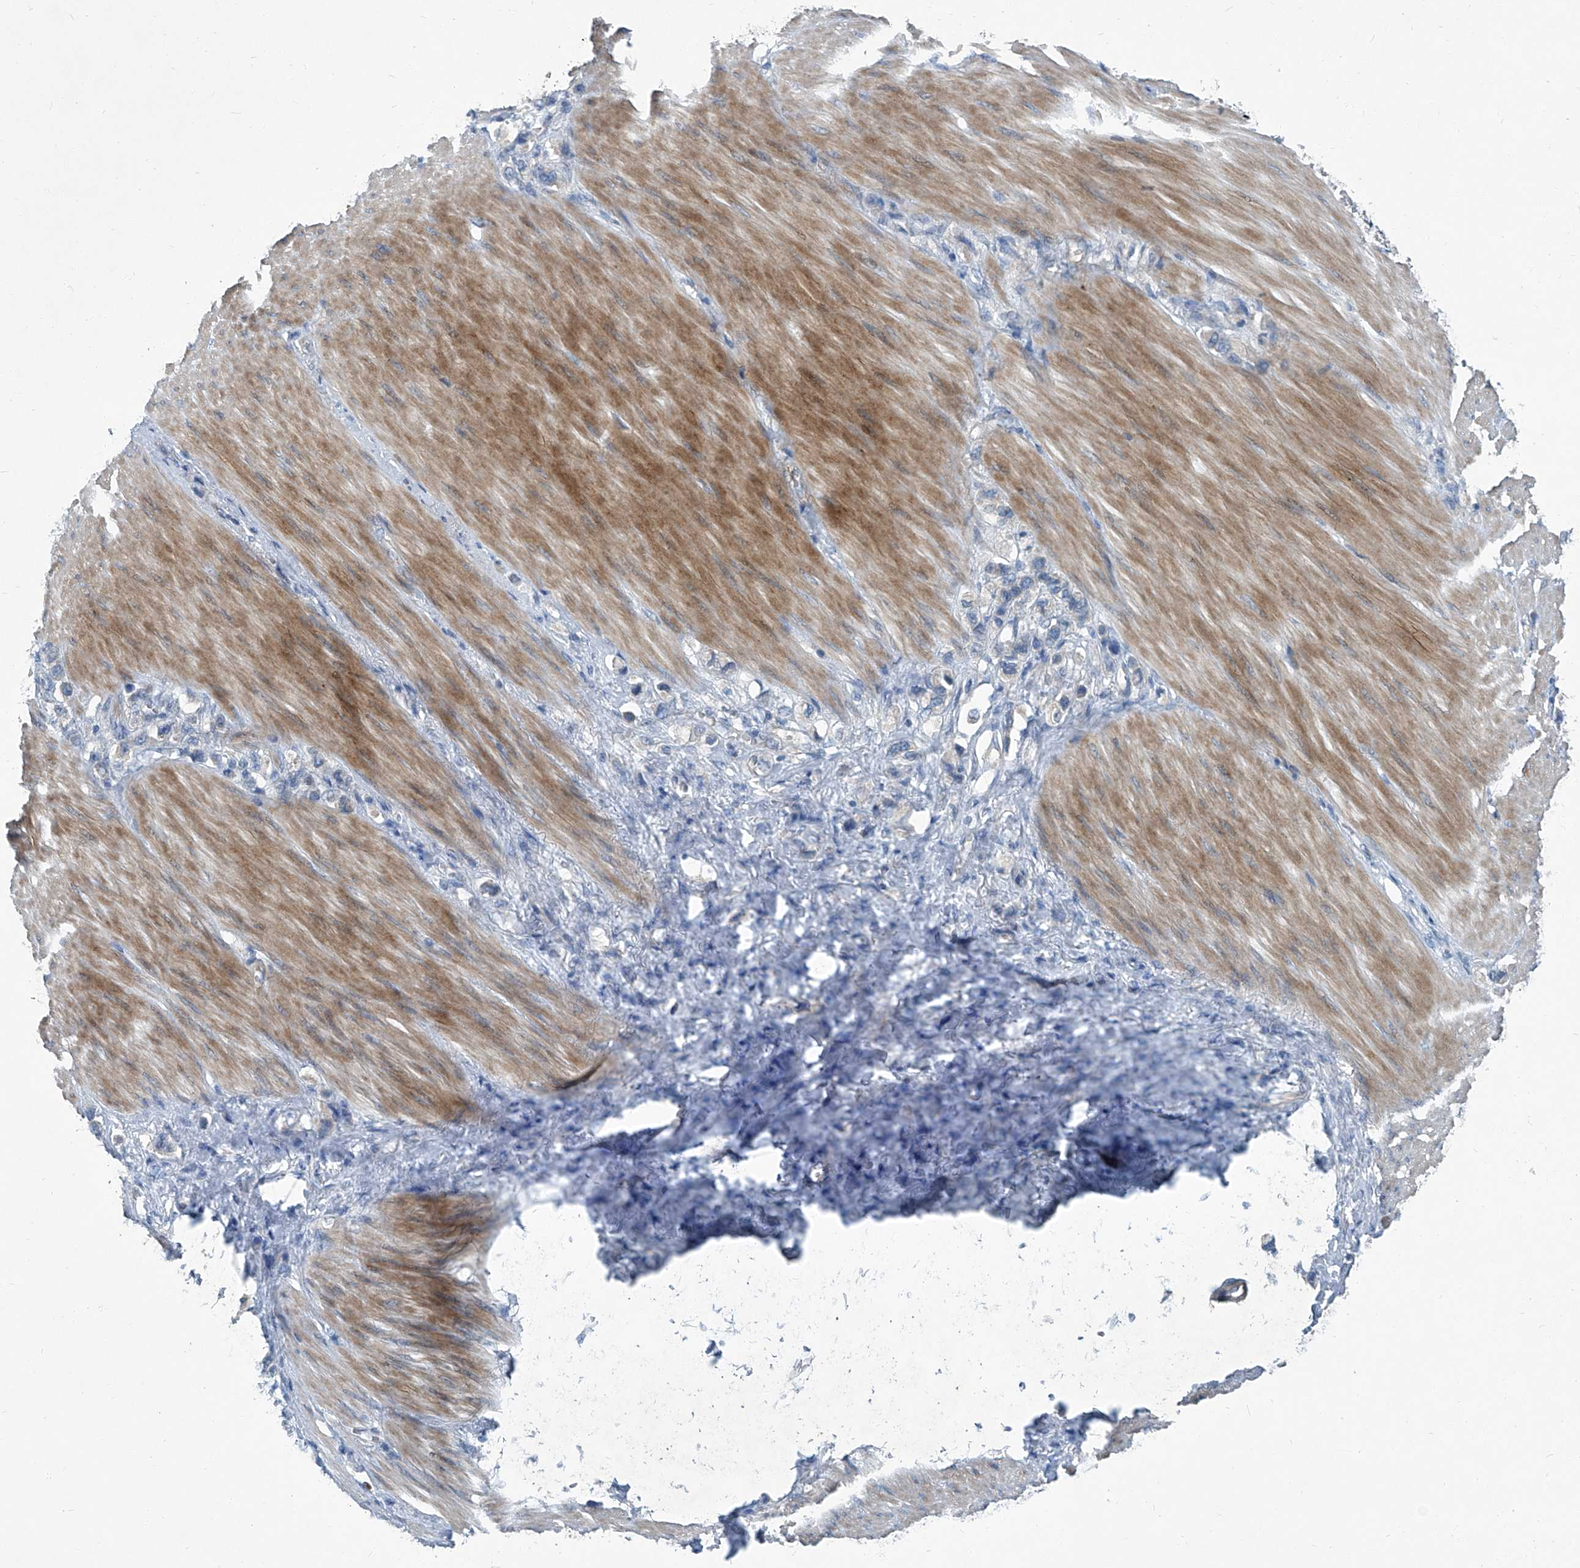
{"staining": {"intensity": "negative", "quantity": "none", "location": "none"}, "tissue": "stomach cancer", "cell_type": "Tumor cells", "image_type": "cancer", "snomed": [{"axis": "morphology", "description": "Adenocarcinoma, NOS"}, {"axis": "topography", "description": "Stomach"}], "caption": "An immunohistochemistry histopathology image of stomach cancer (adenocarcinoma) is shown. There is no staining in tumor cells of stomach cancer (adenocarcinoma).", "gene": "SLC26A11", "patient": {"sex": "female", "age": 65}}